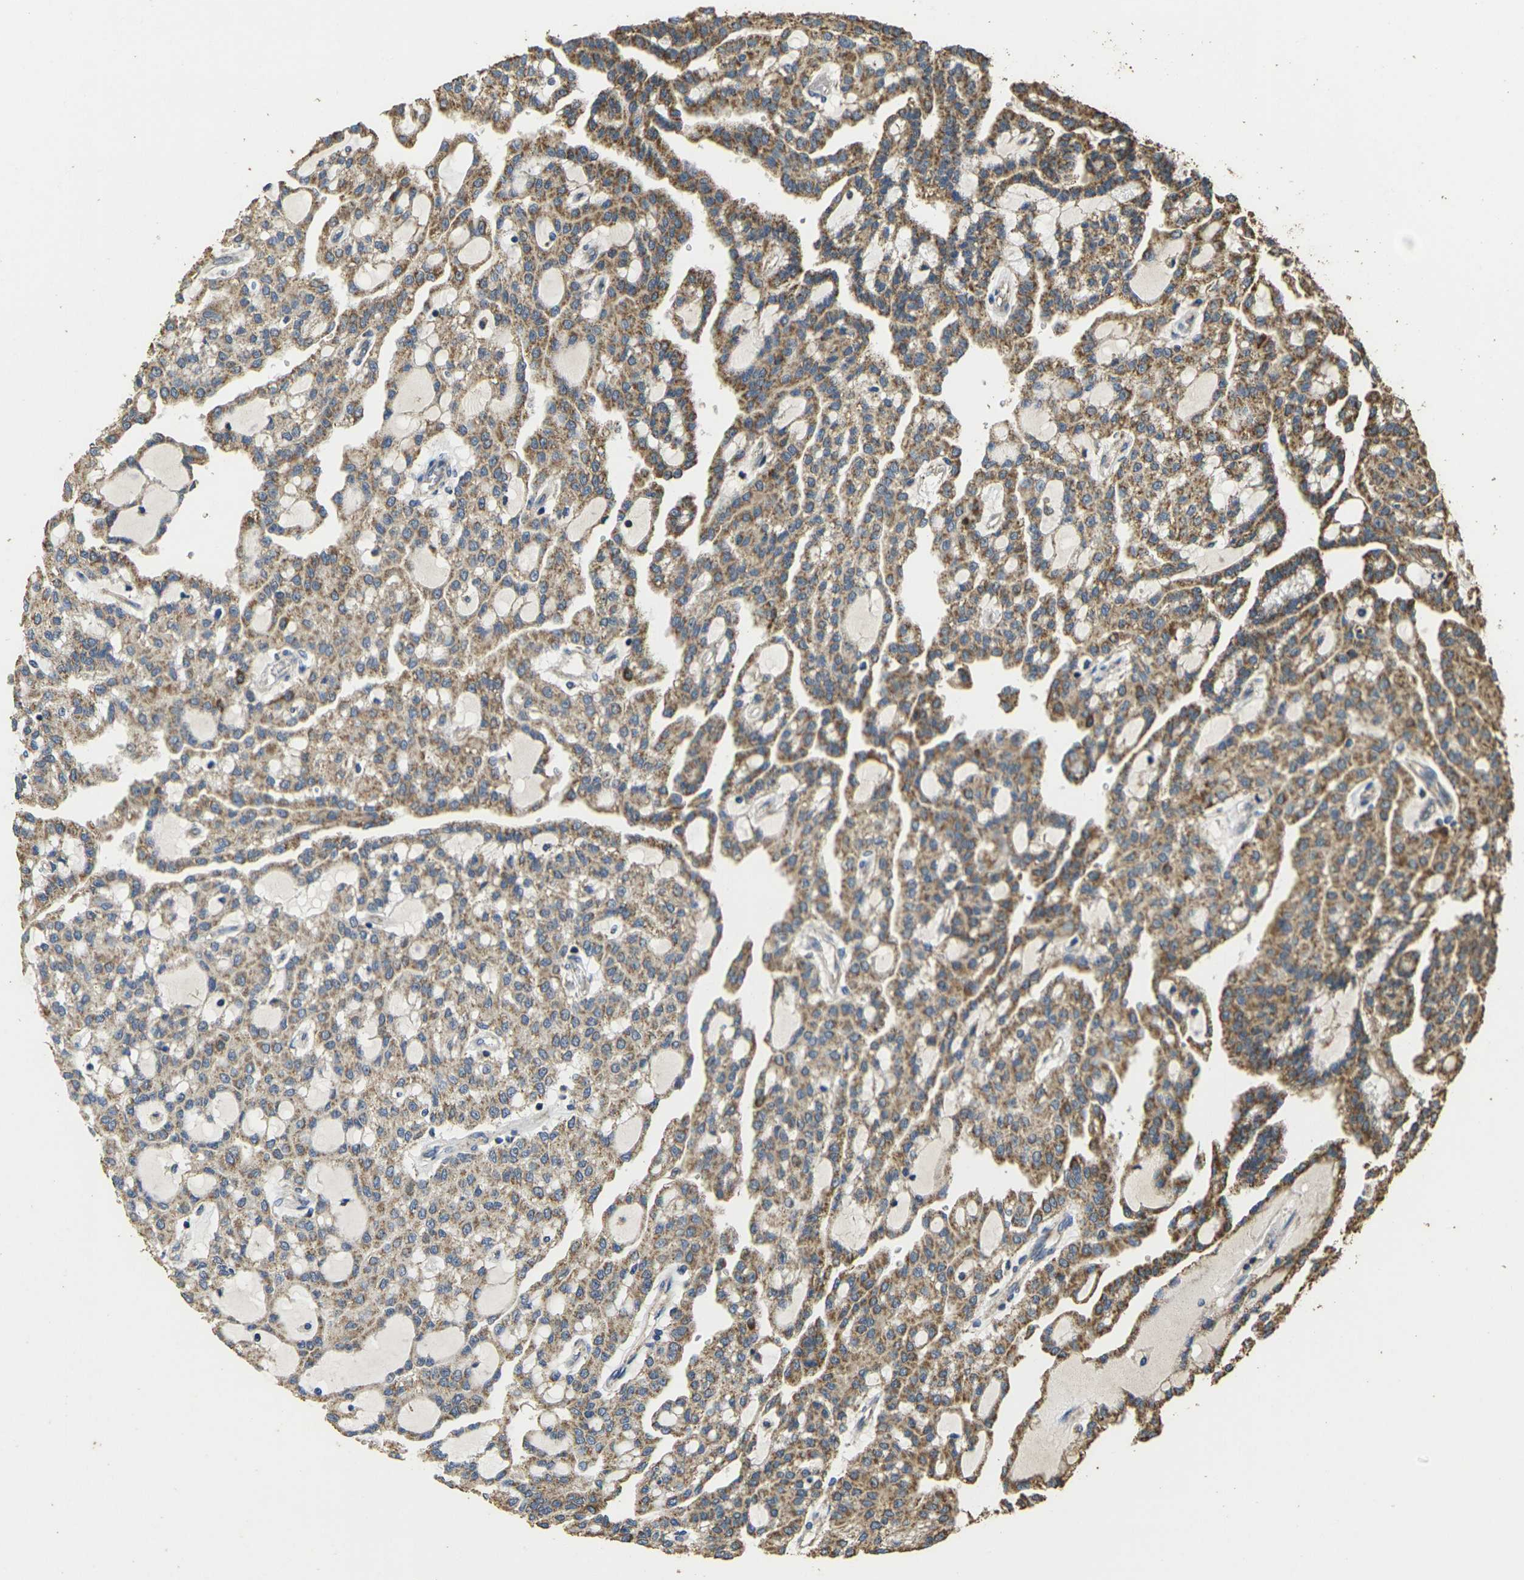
{"staining": {"intensity": "moderate", "quantity": ">75%", "location": "cytoplasmic/membranous"}, "tissue": "renal cancer", "cell_type": "Tumor cells", "image_type": "cancer", "snomed": [{"axis": "morphology", "description": "Adenocarcinoma, NOS"}, {"axis": "topography", "description": "Kidney"}], "caption": "About >75% of tumor cells in renal cancer show moderate cytoplasmic/membranous protein positivity as visualized by brown immunohistochemical staining.", "gene": "MAPK11", "patient": {"sex": "male", "age": 63}}